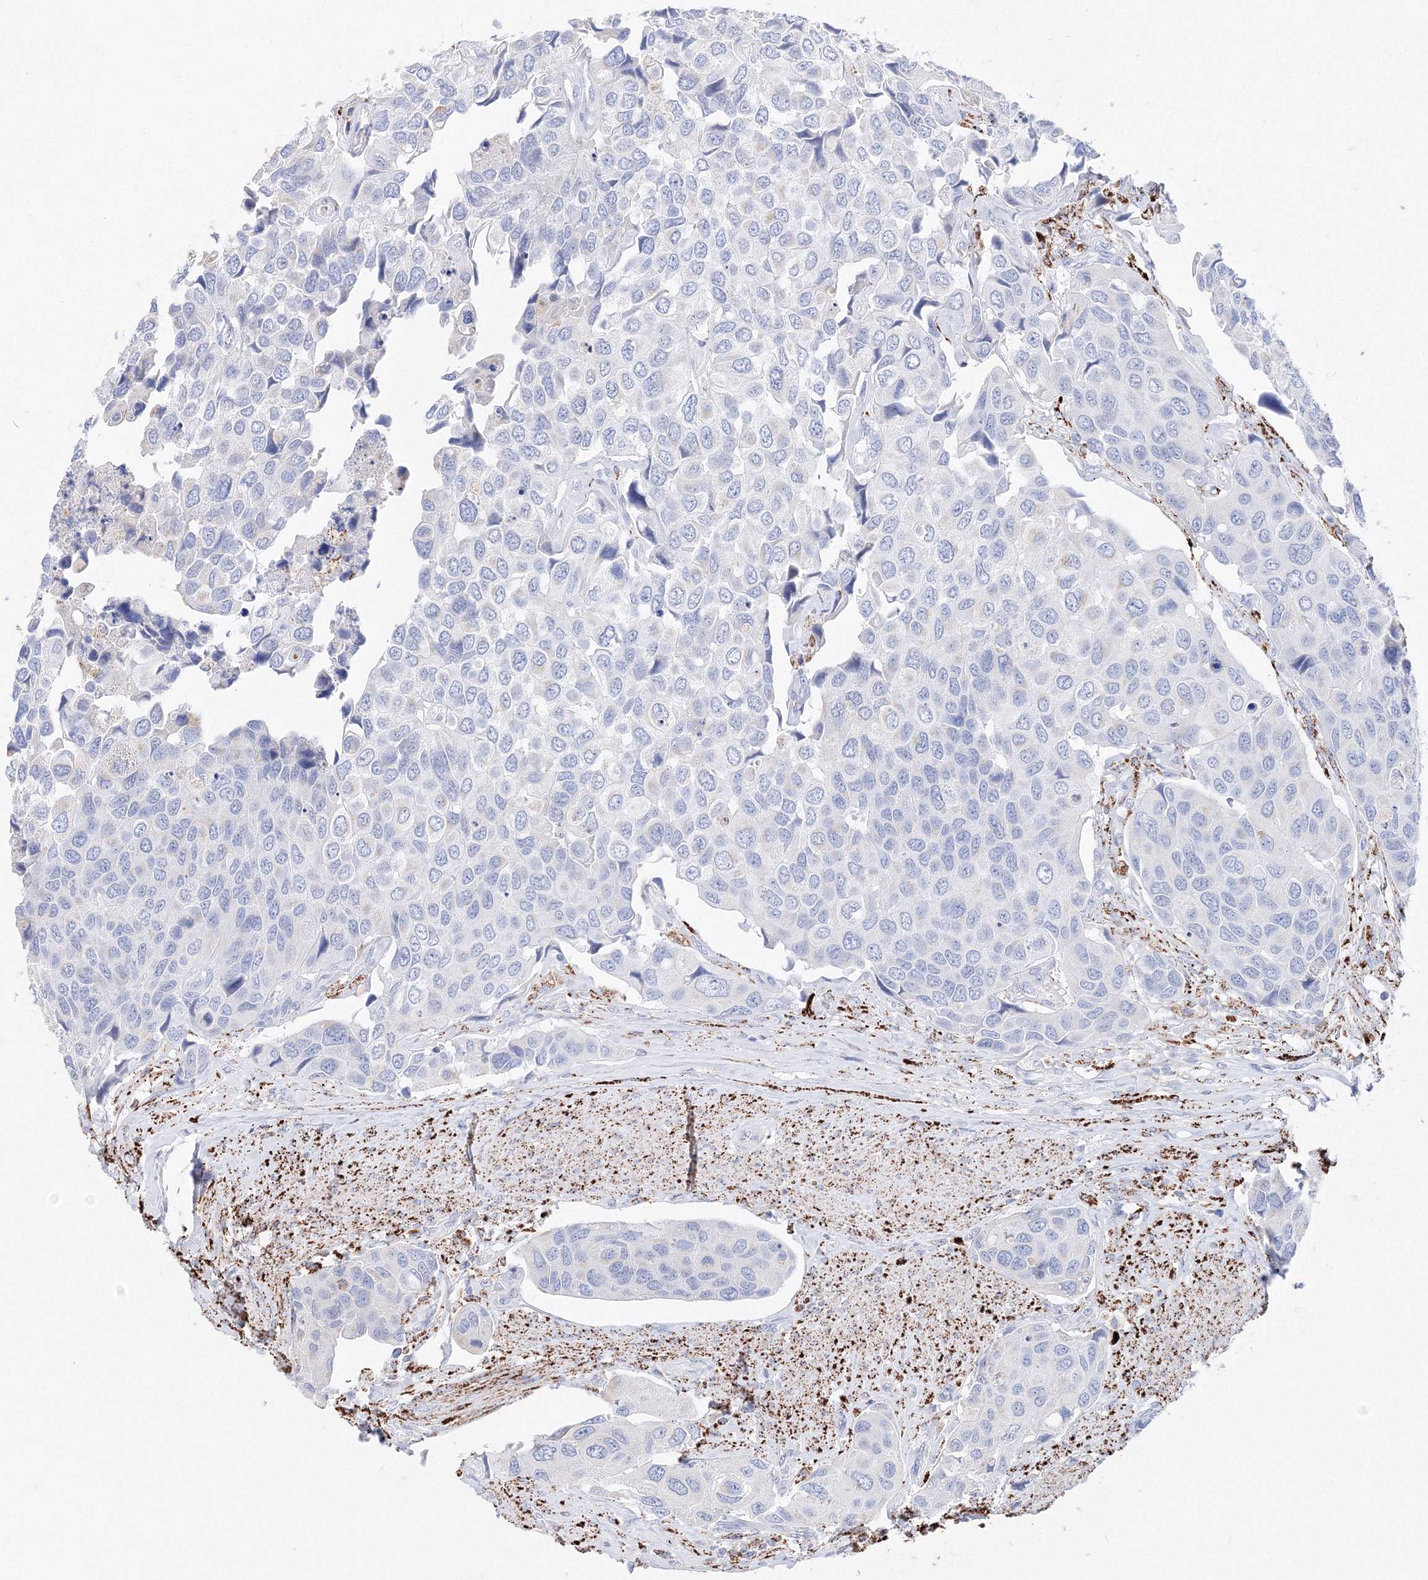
{"staining": {"intensity": "negative", "quantity": "none", "location": "none"}, "tissue": "urothelial cancer", "cell_type": "Tumor cells", "image_type": "cancer", "snomed": [{"axis": "morphology", "description": "Urothelial carcinoma, High grade"}, {"axis": "topography", "description": "Urinary bladder"}], "caption": "The histopathology image shows no staining of tumor cells in high-grade urothelial carcinoma.", "gene": "MERTK", "patient": {"sex": "male", "age": 74}}